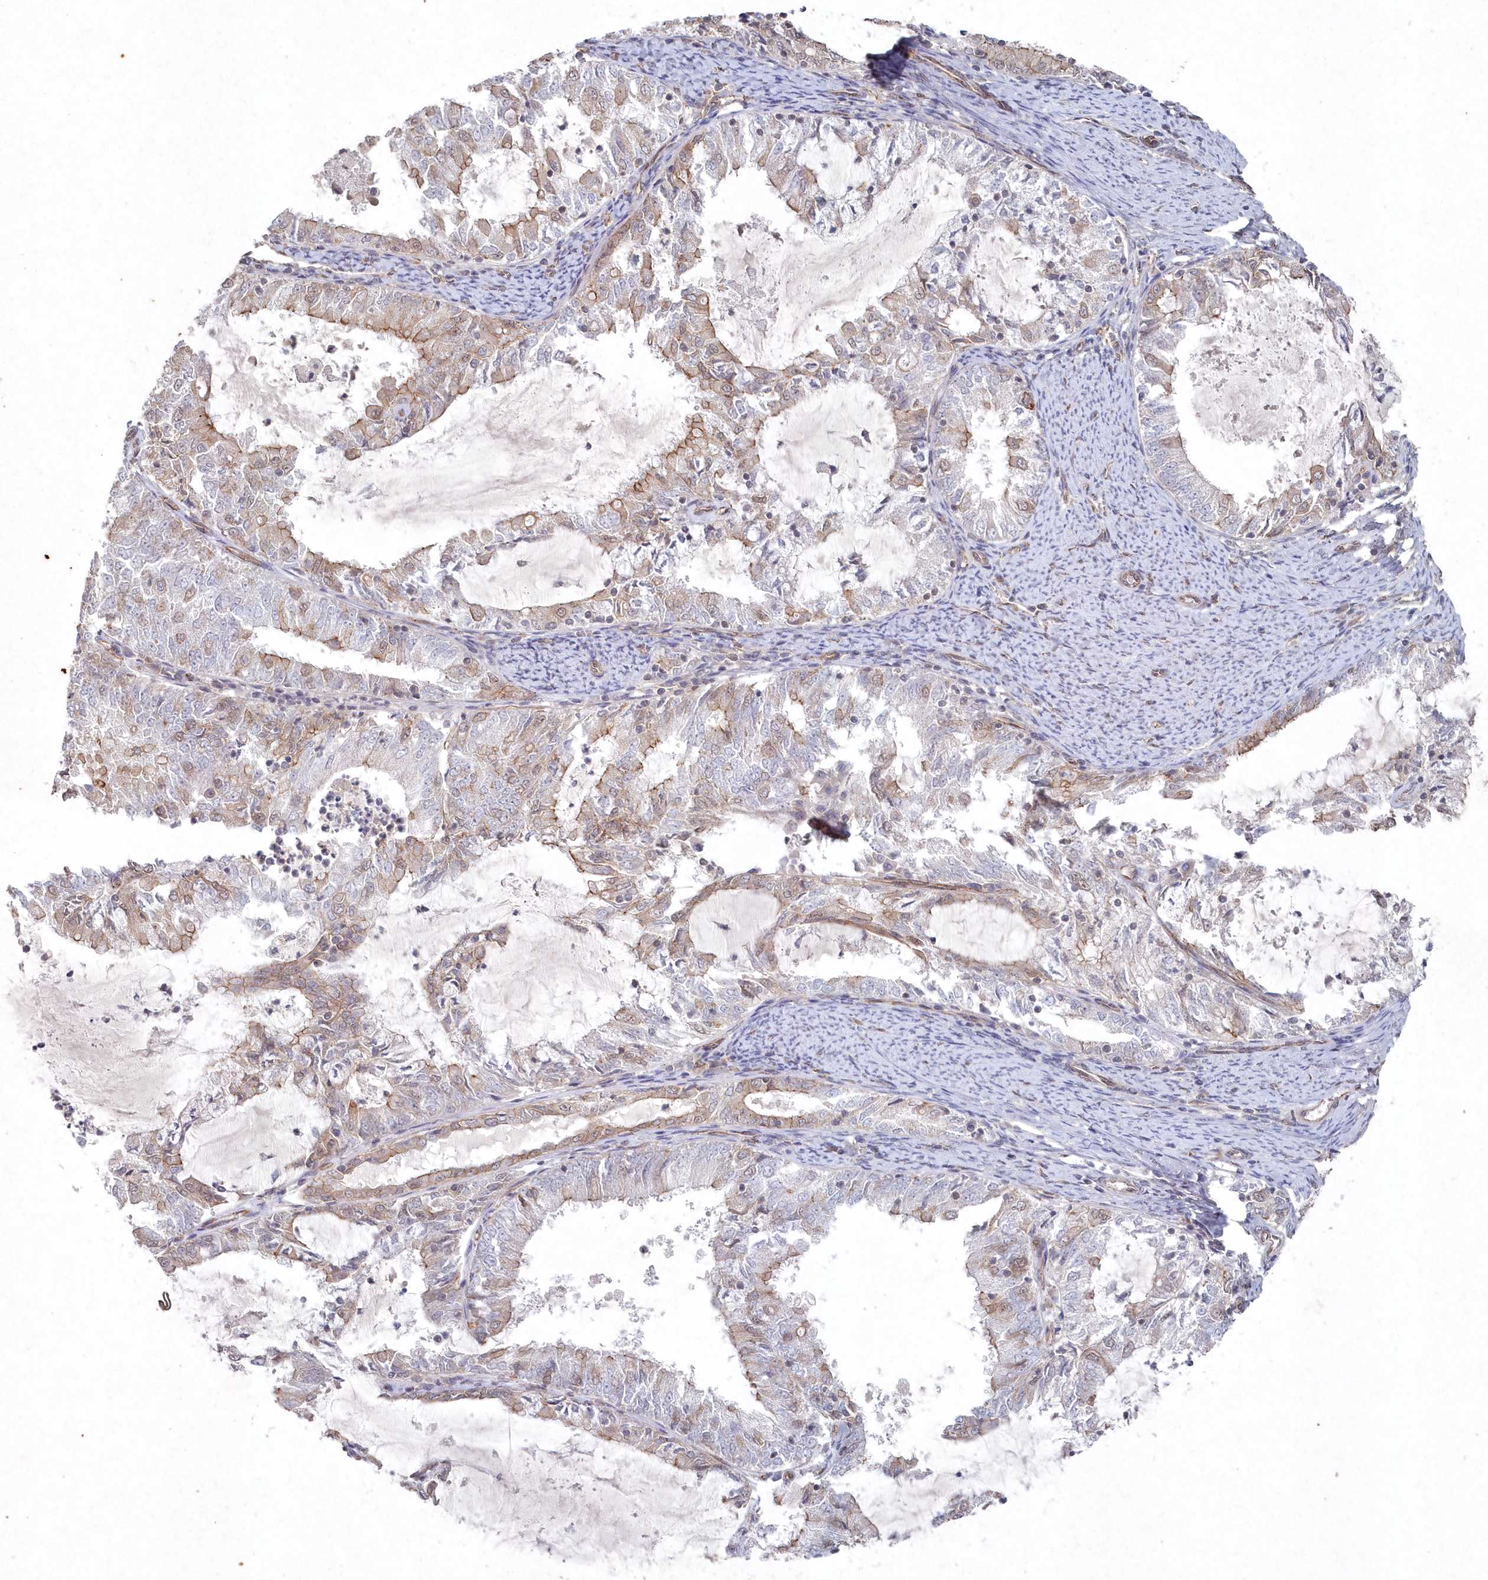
{"staining": {"intensity": "moderate", "quantity": "<25%", "location": "cytoplasmic/membranous"}, "tissue": "endometrial cancer", "cell_type": "Tumor cells", "image_type": "cancer", "snomed": [{"axis": "morphology", "description": "Adenocarcinoma, NOS"}, {"axis": "topography", "description": "Endometrium"}], "caption": "The immunohistochemical stain highlights moderate cytoplasmic/membranous staining in tumor cells of endometrial cancer tissue.", "gene": "VSIG2", "patient": {"sex": "female", "age": 57}}